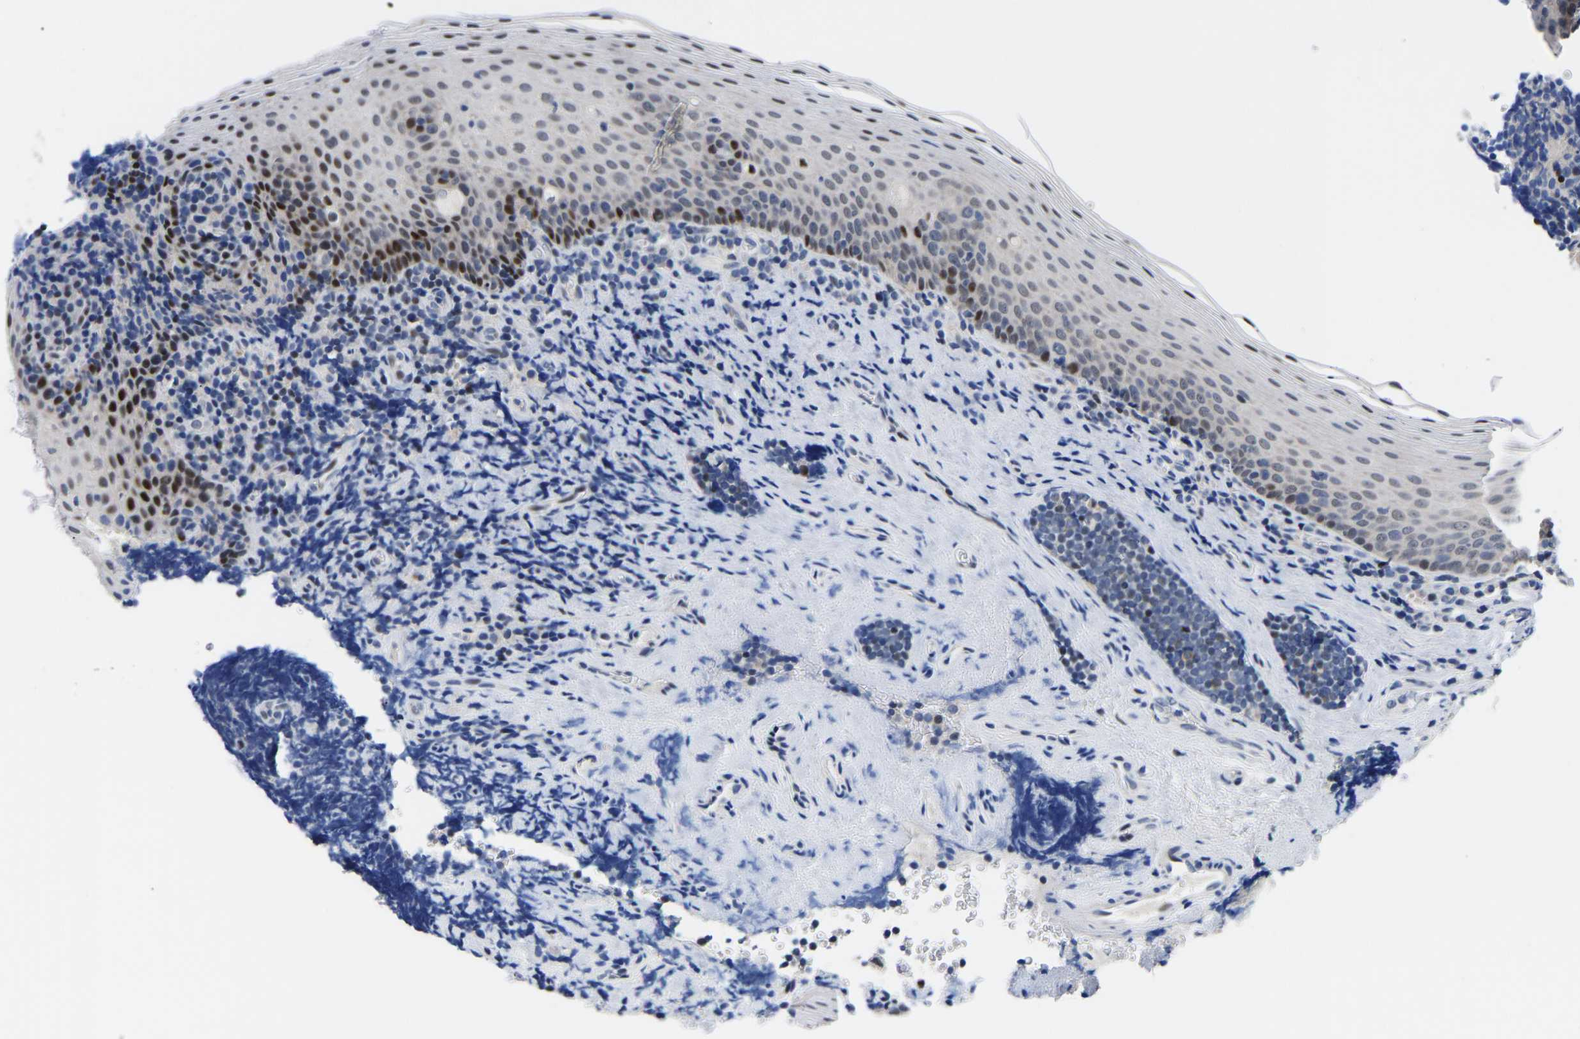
{"staining": {"intensity": "weak", "quantity": "<25%", "location": "cytoplasmic/membranous,nuclear"}, "tissue": "tonsil", "cell_type": "Germinal center cells", "image_type": "normal", "snomed": [{"axis": "morphology", "description": "Normal tissue, NOS"}, {"axis": "morphology", "description": "Inflammation, NOS"}, {"axis": "topography", "description": "Tonsil"}], "caption": "Benign tonsil was stained to show a protein in brown. There is no significant expression in germinal center cells. (Immunohistochemistry, brightfield microscopy, high magnification).", "gene": "PTRHD1", "patient": {"sex": "female", "age": 31}}